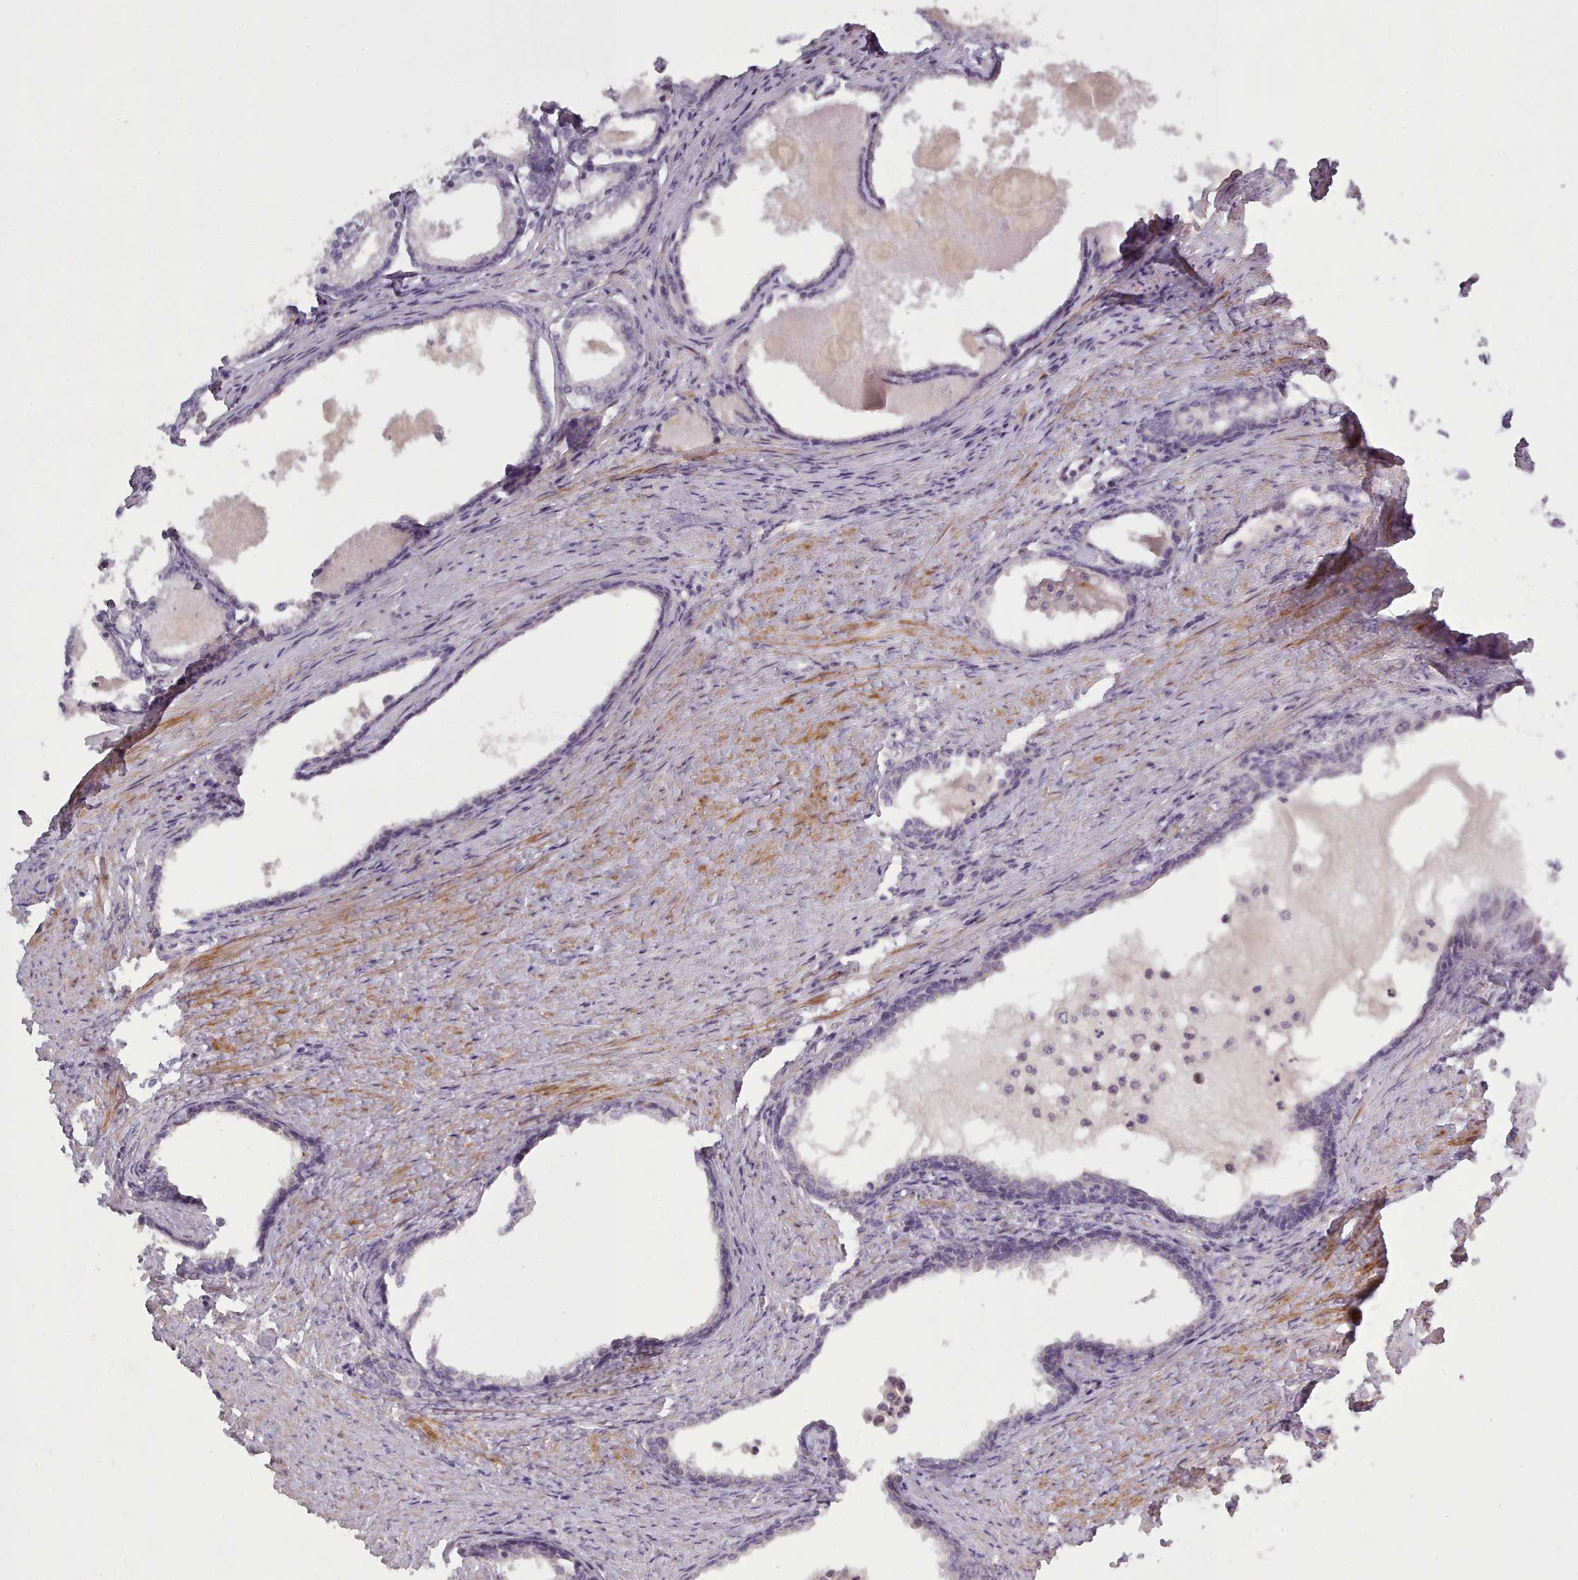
{"staining": {"intensity": "negative", "quantity": "none", "location": "none"}, "tissue": "prostate cancer", "cell_type": "Tumor cells", "image_type": "cancer", "snomed": [{"axis": "morphology", "description": "Adenocarcinoma, High grade"}, {"axis": "topography", "description": "Prostate"}], "caption": "Photomicrograph shows no significant protein expression in tumor cells of high-grade adenocarcinoma (prostate).", "gene": "LEFTY2", "patient": {"sex": "male", "age": 69}}